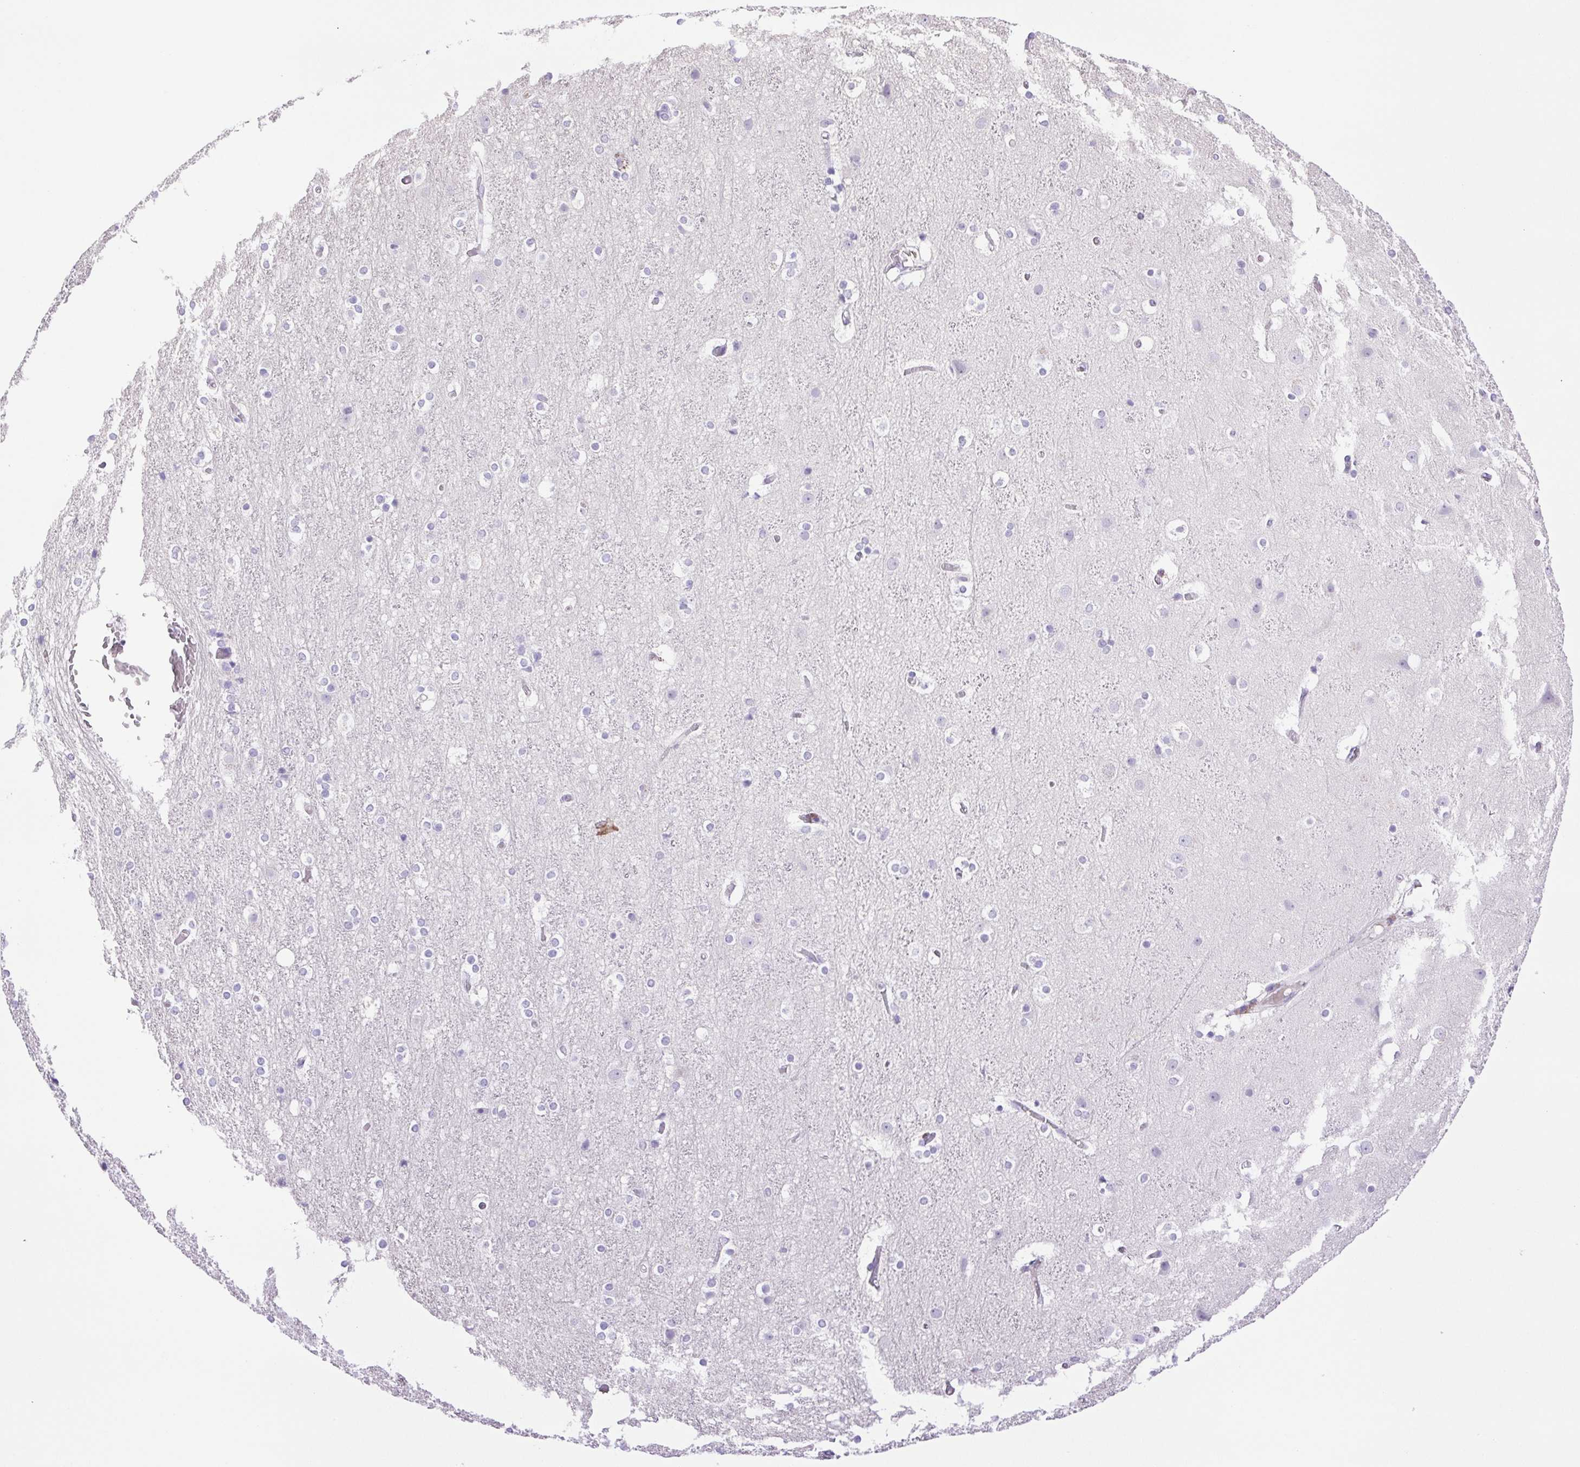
{"staining": {"intensity": "negative", "quantity": "none", "location": "none"}, "tissue": "cerebral cortex", "cell_type": "Endothelial cells", "image_type": "normal", "snomed": [{"axis": "morphology", "description": "Normal tissue, NOS"}, {"axis": "topography", "description": "Cerebral cortex"}], "caption": "Immunohistochemistry image of normal human cerebral cortex stained for a protein (brown), which demonstrates no positivity in endothelial cells.", "gene": "CDSN", "patient": {"sex": "female", "age": 52}}